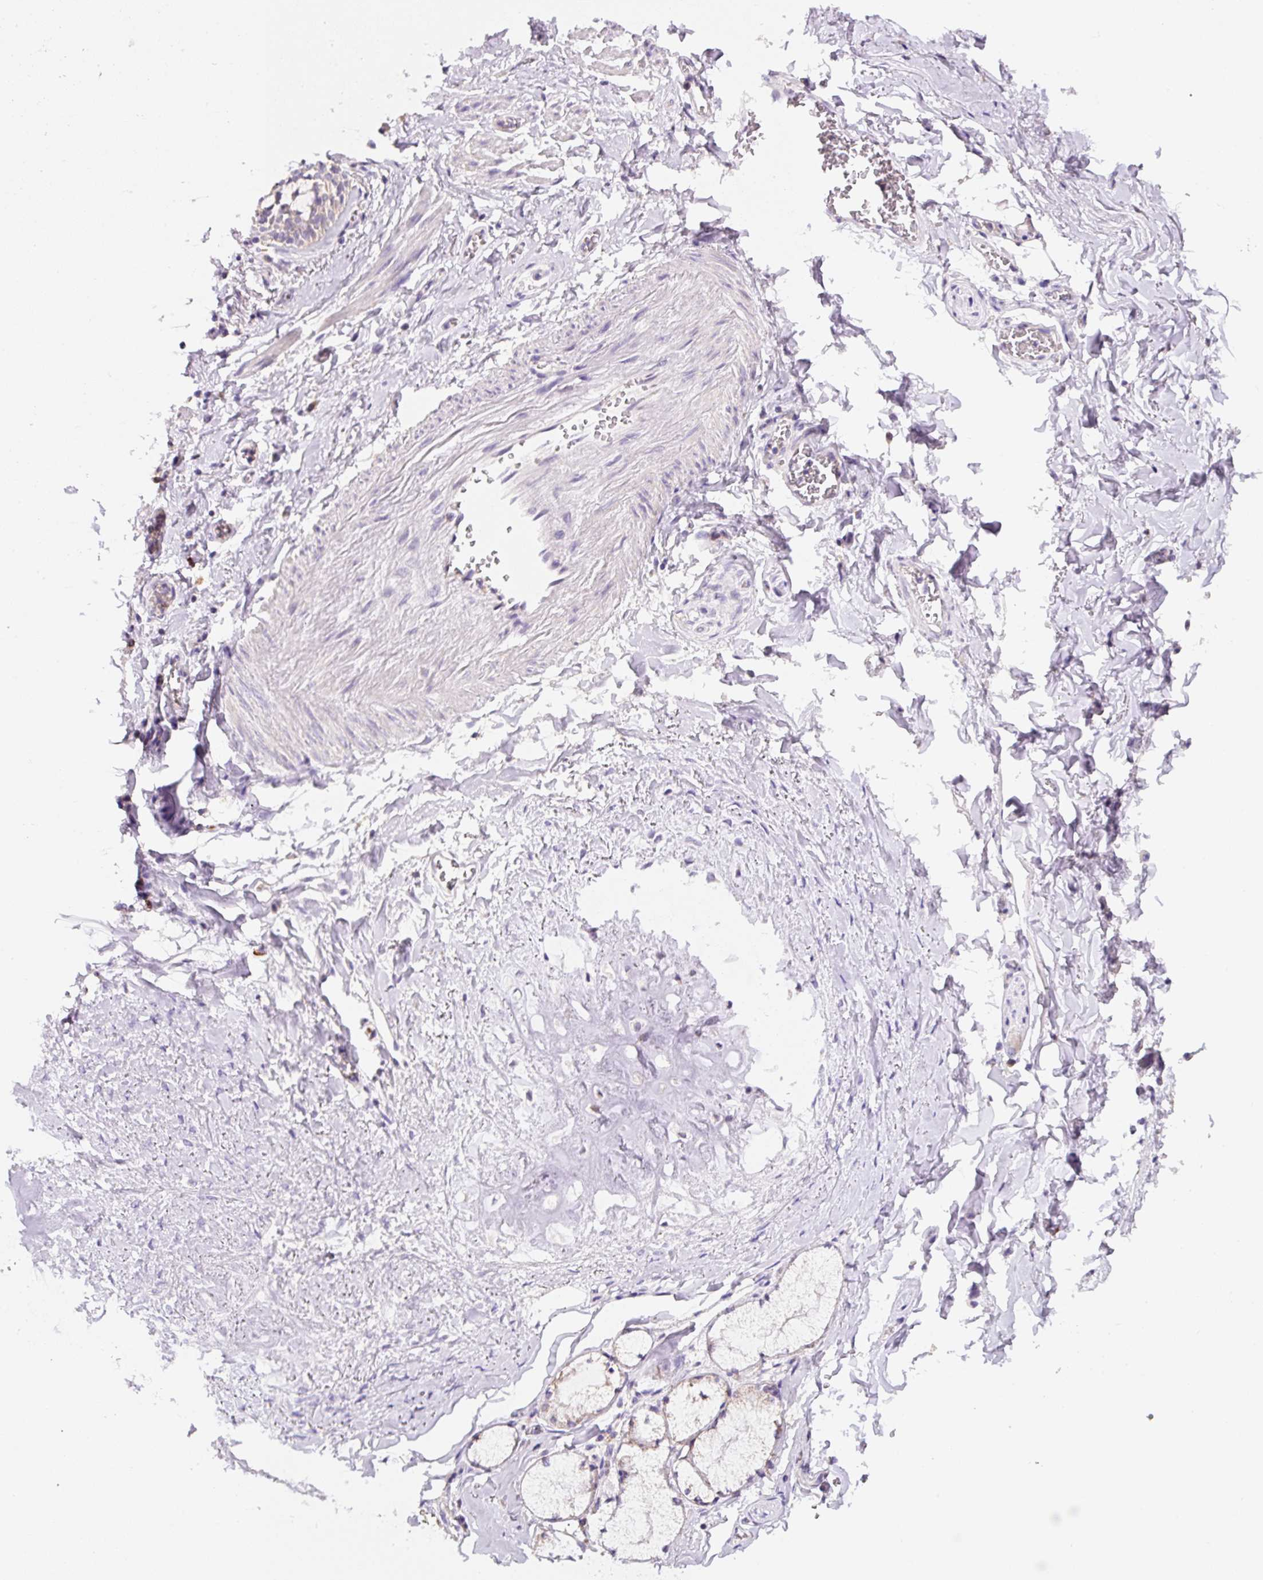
{"staining": {"intensity": "moderate", "quantity": "<25%", "location": "nuclear"}, "tissue": "soft tissue", "cell_type": "Chondrocytes", "image_type": "normal", "snomed": [{"axis": "morphology", "description": "Normal tissue, NOS"}, {"axis": "morphology", "description": "Degeneration, NOS"}, {"axis": "topography", "description": "Cartilage tissue"}, {"axis": "topography", "description": "Lung"}], "caption": "Immunohistochemistry image of normal soft tissue: human soft tissue stained using IHC demonstrates low levels of moderate protein expression localized specifically in the nuclear of chondrocytes, appearing as a nuclear brown color.", "gene": "PCK2", "patient": {"sex": "female", "age": 61}}